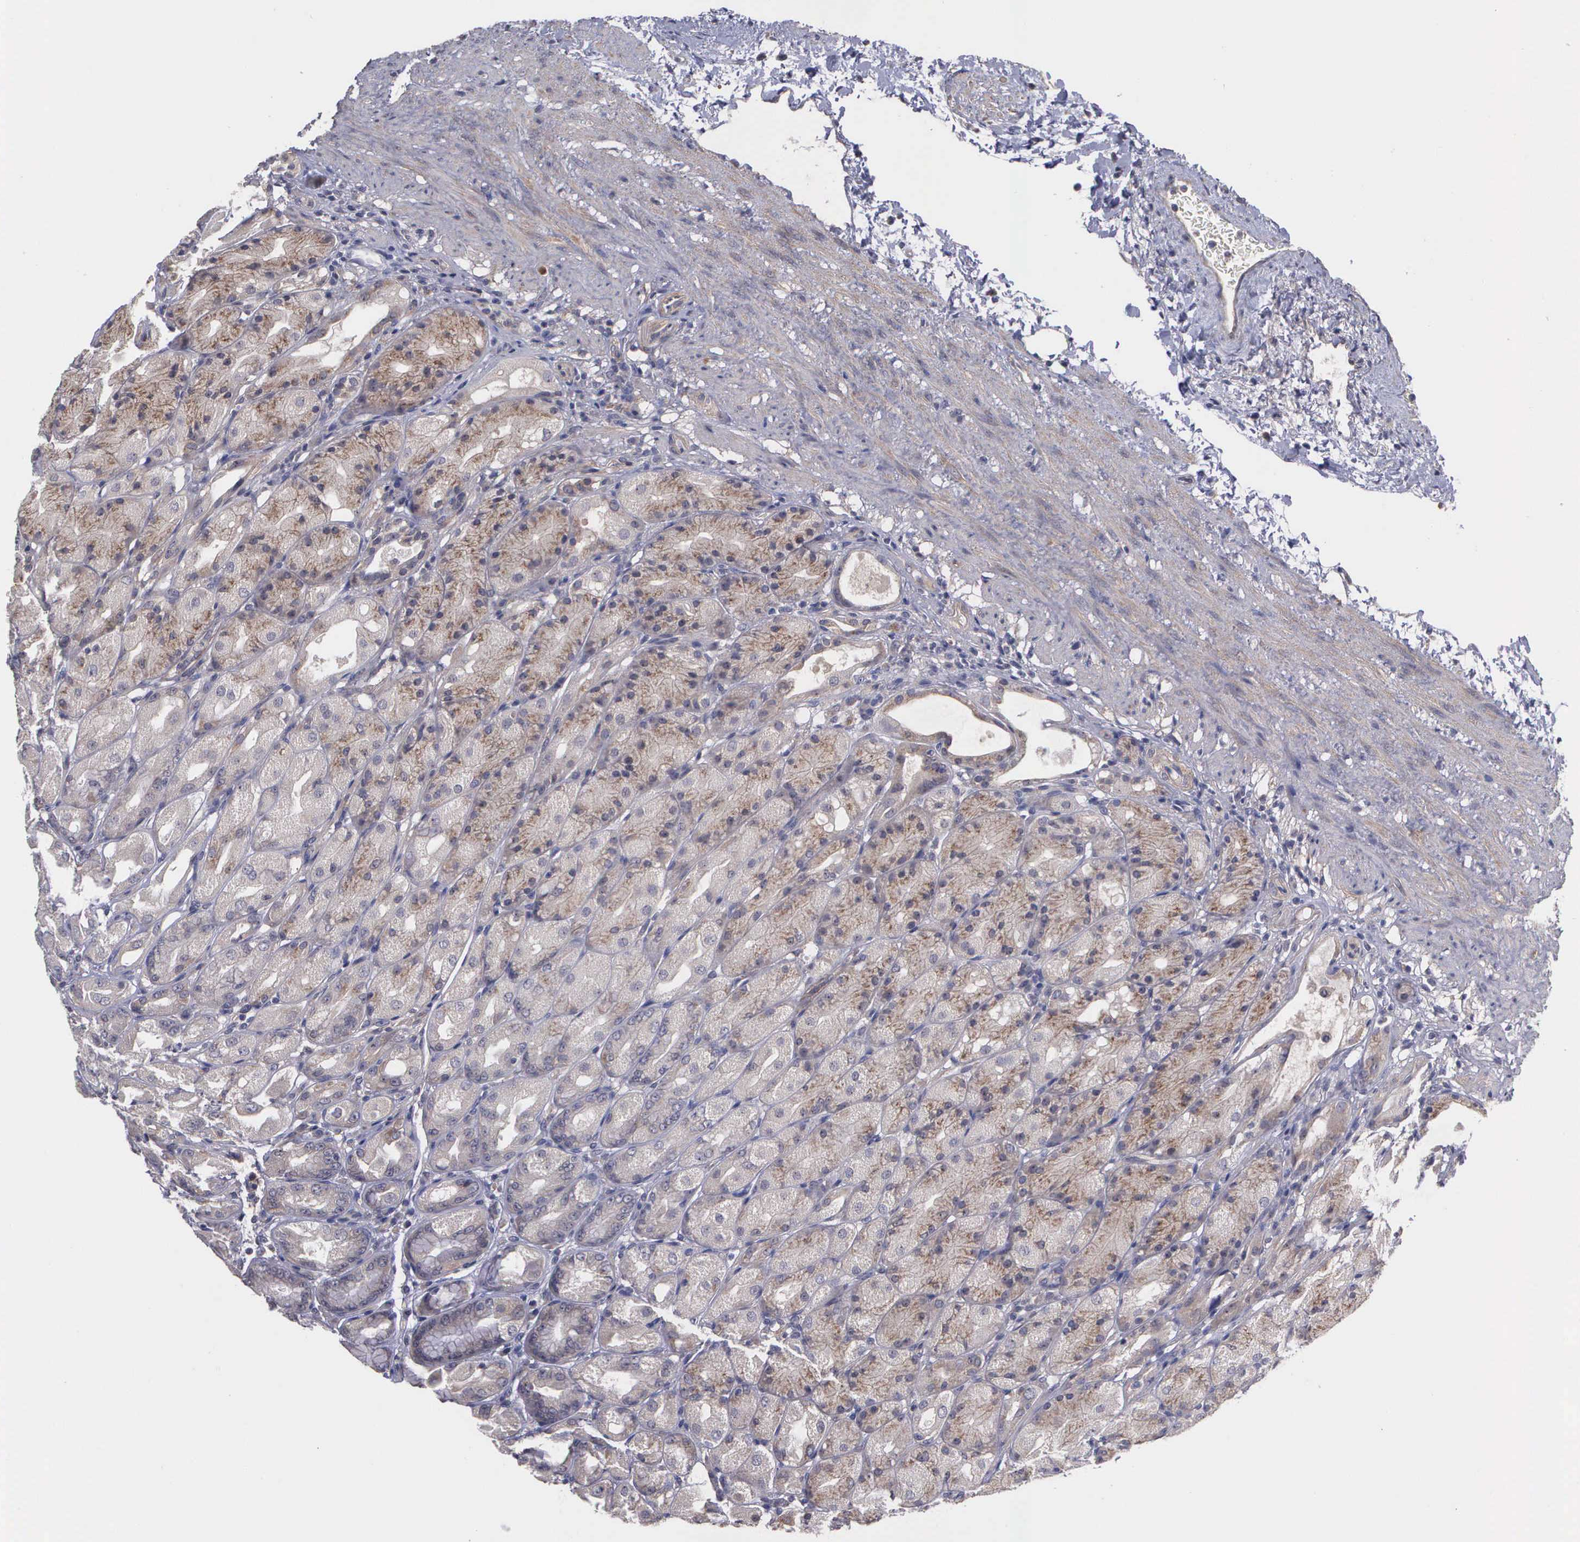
{"staining": {"intensity": "moderate", "quantity": "25%-75%", "location": "cytoplasmic/membranous"}, "tissue": "stomach", "cell_type": "Glandular cells", "image_type": "normal", "snomed": [{"axis": "morphology", "description": "Normal tissue, NOS"}, {"axis": "topography", "description": "Stomach, upper"}], "caption": "Moderate cytoplasmic/membranous positivity is seen in about 25%-75% of glandular cells in normal stomach. The protein of interest is shown in brown color, while the nuclei are stained blue.", "gene": "RTL10", "patient": {"sex": "female", "age": 75}}